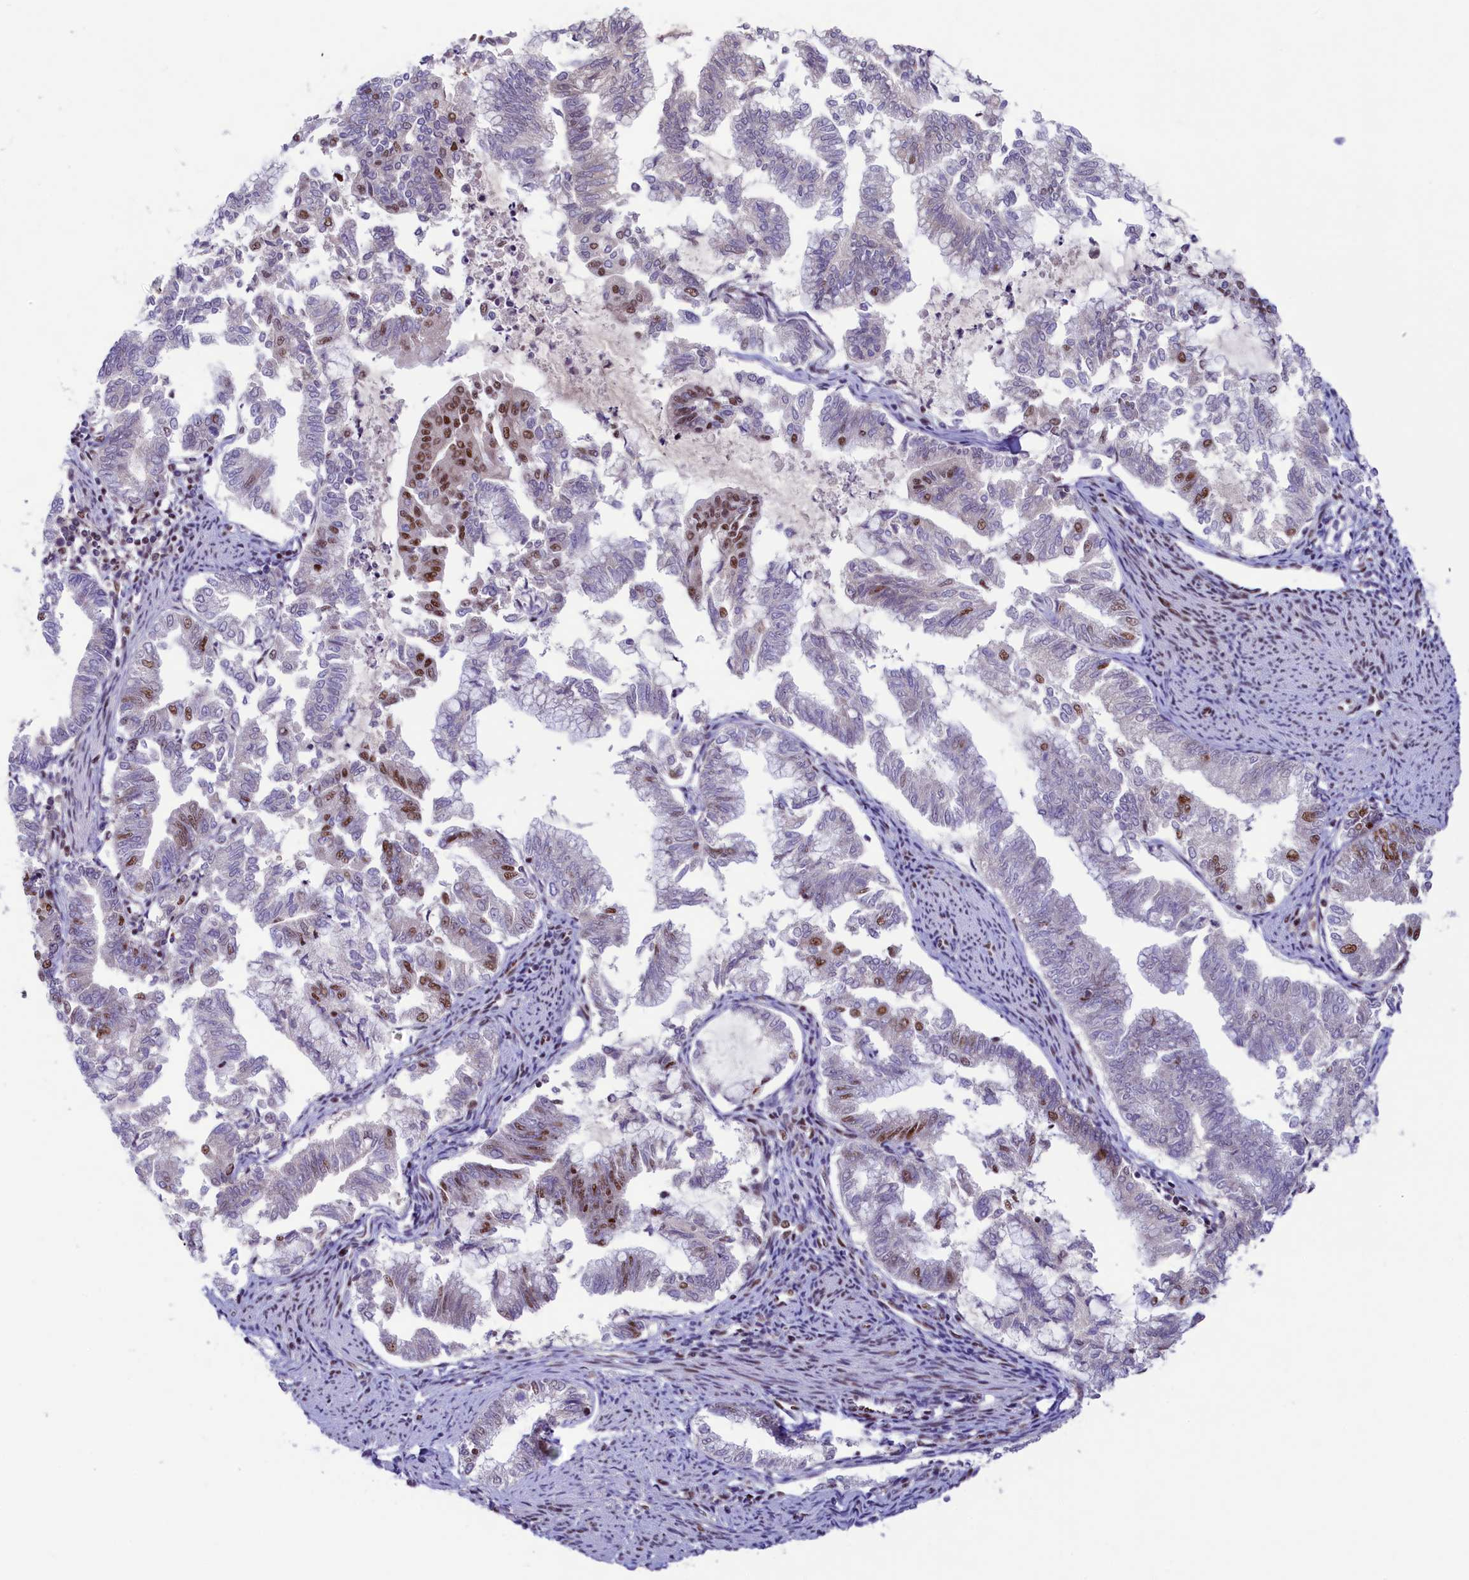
{"staining": {"intensity": "moderate", "quantity": "25%-75%", "location": "nuclear"}, "tissue": "endometrial cancer", "cell_type": "Tumor cells", "image_type": "cancer", "snomed": [{"axis": "morphology", "description": "Adenocarcinoma, NOS"}, {"axis": "topography", "description": "Endometrium"}], "caption": "IHC staining of endometrial adenocarcinoma, which reveals medium levels of moderate nuclear positivity in about 25%-75% of tumor cells indicating moderate nuclear protein staining. The staining was performed using DAB (brown) for protein detection and nuclei were counterstained in hematoxylin (blue).", "gene": "ANKS3", "patient": {"sex": "female", "age": 79}}